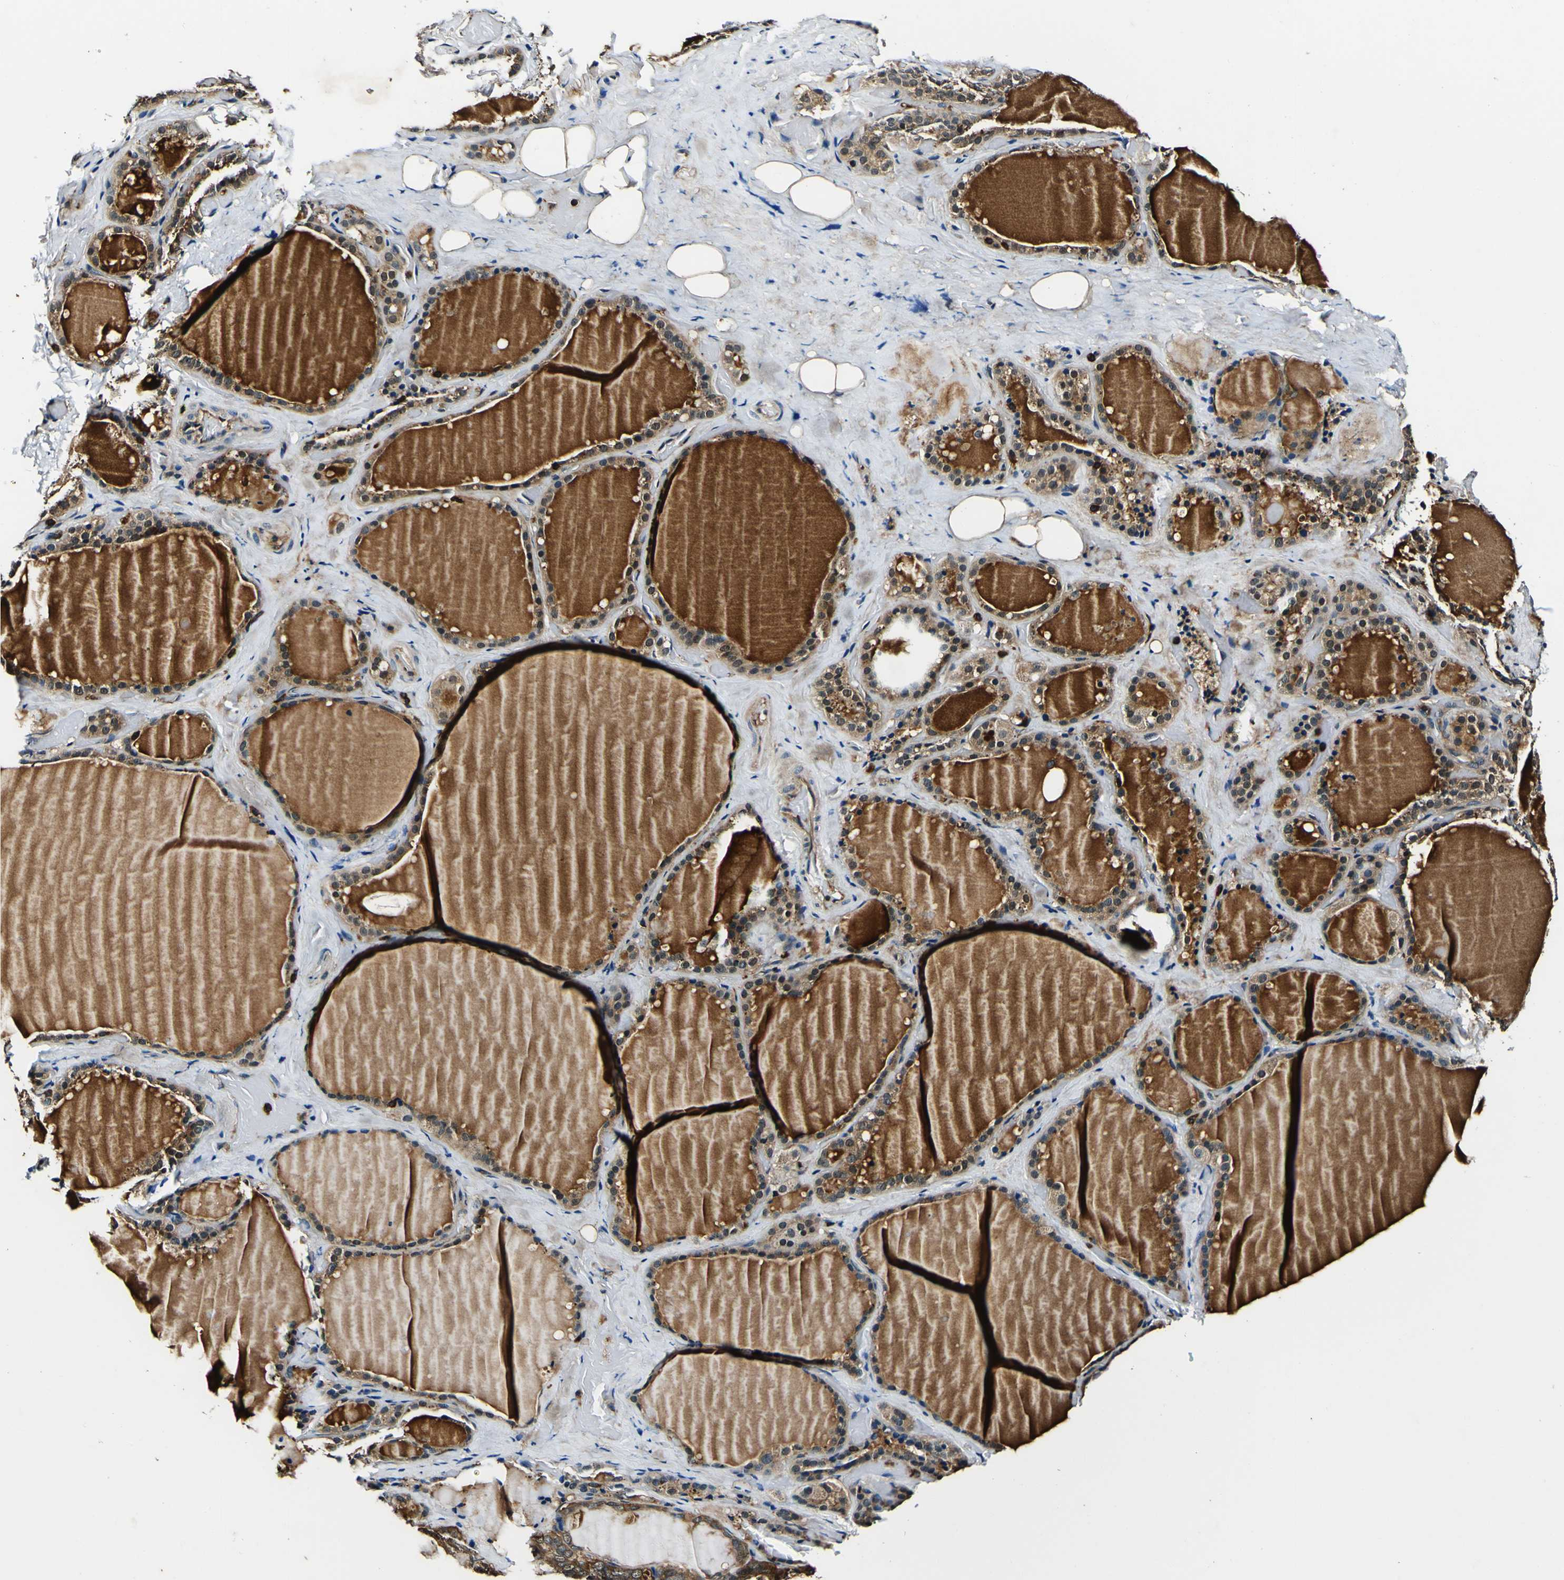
{"staining": {"intensity": "moderate", "quantity": "25%-75%", "location": "cytoplasmic/membranous"}, "tissue": "thyroid gland", "cell_type": "Glandular cells", "image_type": "normal", "snomed": [{"axis": "morphology", "description": "Normal tissue, NOS"}, {"axis": "topography", "description": "Thyroid gland"}], "caption": "Thyroid gland stained with IHC displays moderate cytoplasmic/membranous staining in approximately 25%-75% of glandular cells. (DAB IHC with brightfield microscopy, high magnification).", "gene": "RHOT2", "patient": {"sex": "female", "age": 44}}